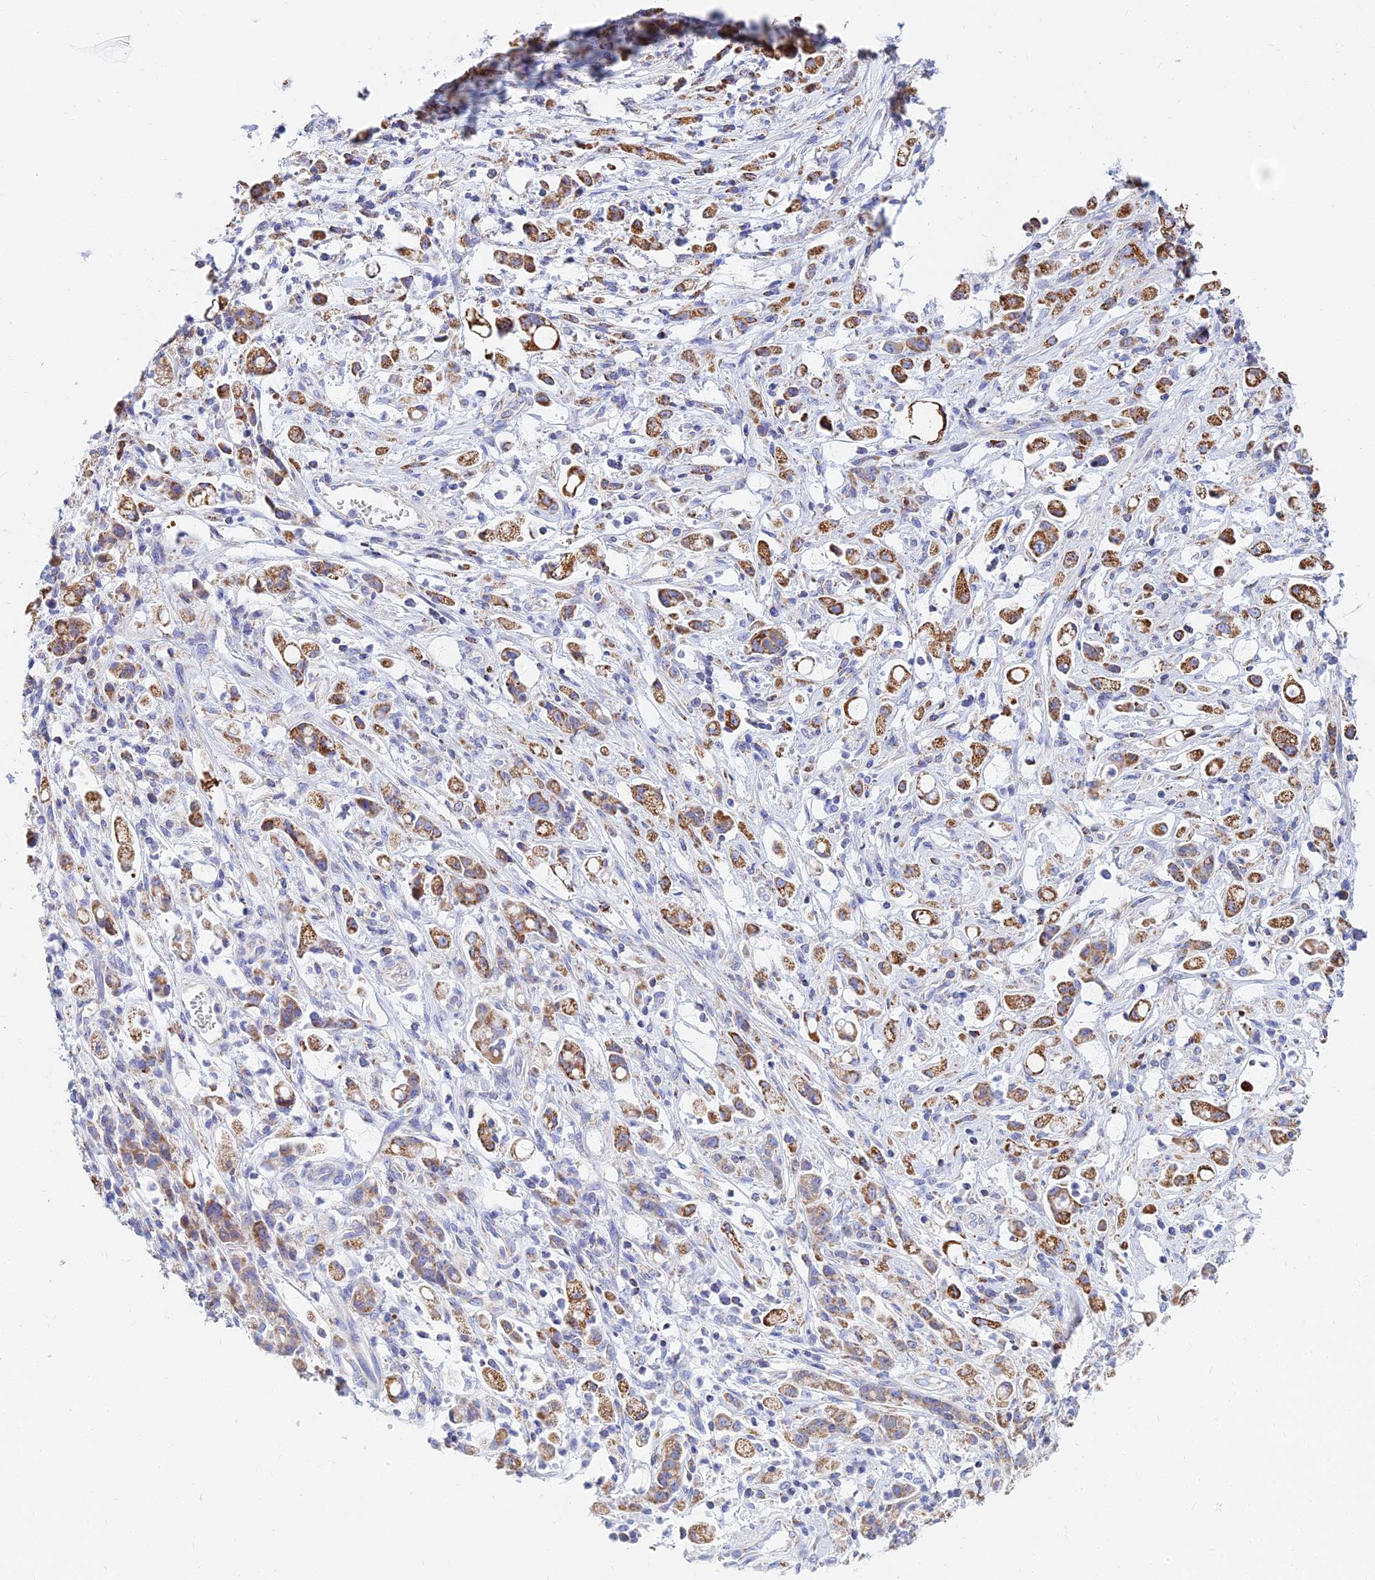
{"staining": {"intensity": "moderate", "quantity": ">75%", "location": "cytoplasmic/membranous"}, "tissue": "stomach cancer", "cell_type": "Tumor cells", "image_type": "cancer", "snomed": [{"axis": "morphology", "description": "Adenocarcinoma, NOS"}, {"axis": "topography", "description": "Stomach"}], "caption": "Immunohistochemical staining of human stomach cancer (adenocarcinoma) exhibits medium levels of moderate cytoplasmic/membranous positivity in approximately >75% of tumor cells. (DAB = brown stain, brightfield microscopy at high magnification).", "gene": "MGST1", "patient": {"sex": "female", "age": 60}}